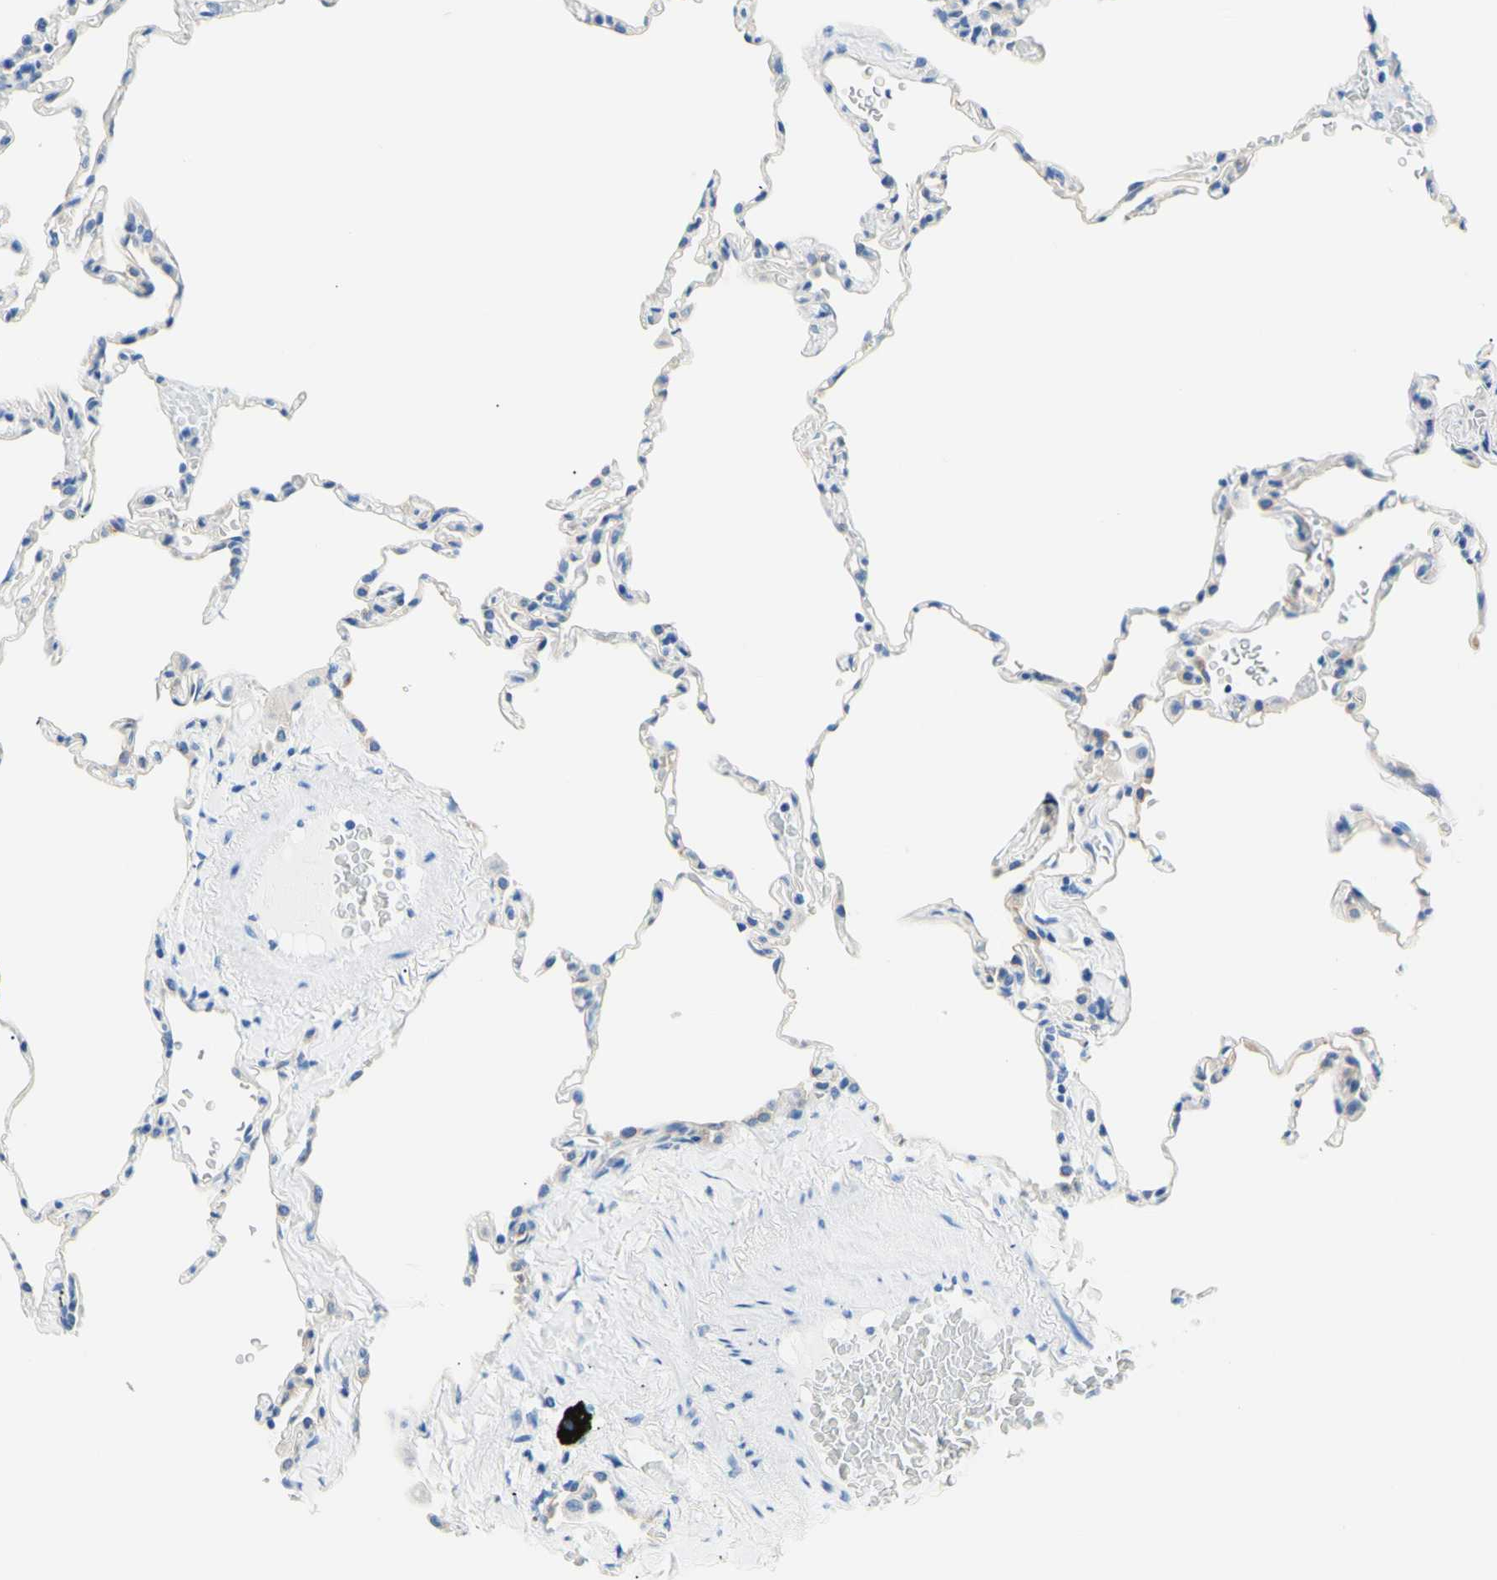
{"staining": {"intensity": "negative", "quantity": "none", "location": "none"}, "tissue": "lung", "cell_type": "Alveolar cells", "image_type": "normal", "snomed": [{"axis": "morphology", "description": "Normal tissue, NOS"}, {"axis": "topography", "description": "Lung"}], "caption": "Histopathology image shows no significant protein positivity in alveolar cells of benign lung.", "gene": "HPCA", "patient": {"sex": "male", "age": 59}}